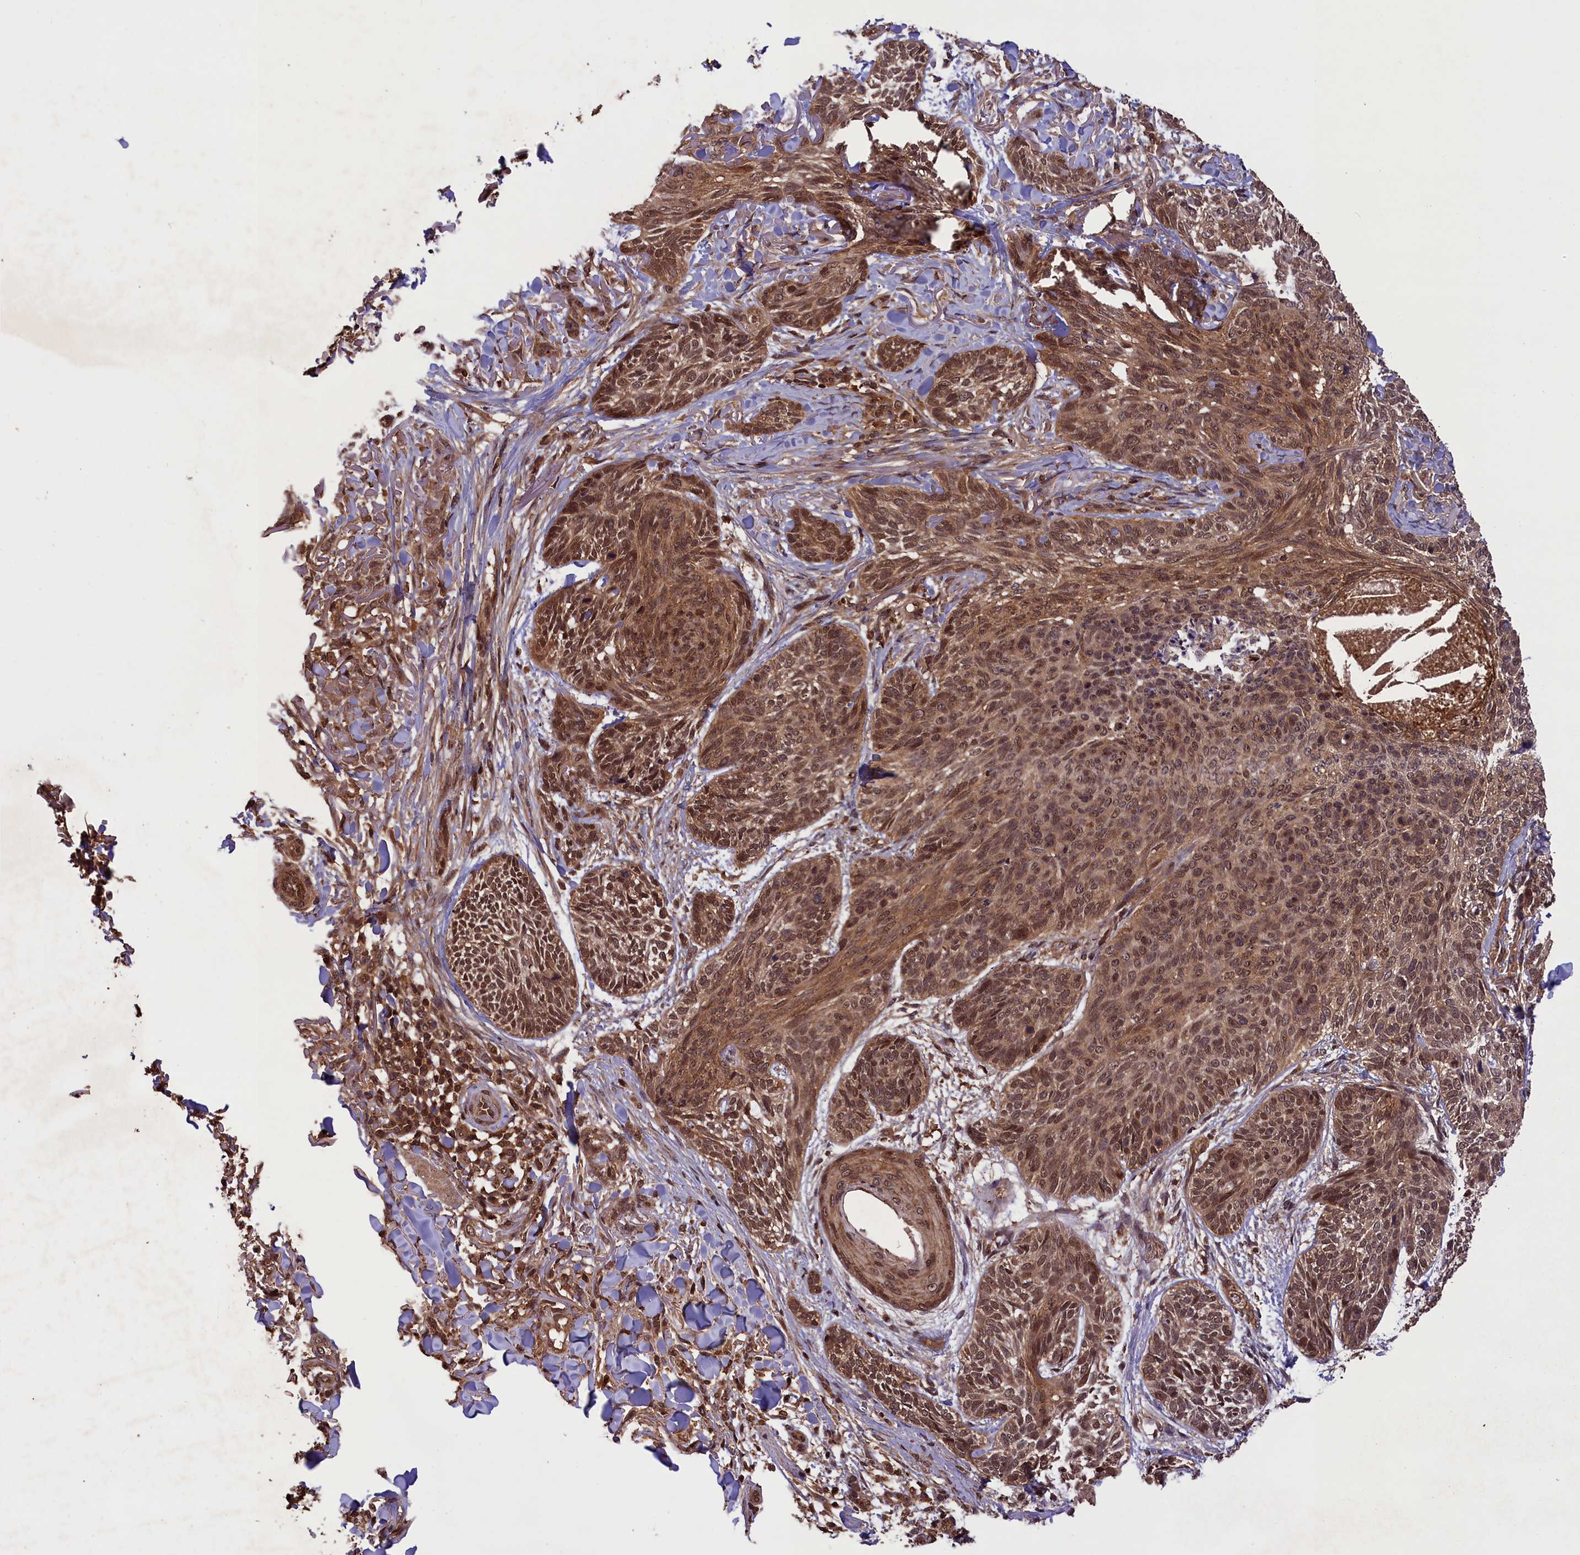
{"staining": {"intensity": "moderate", "quantity": ">75%", "location": "cytoplasmic/membranous,nuclear"}, "tissue": "skin cancer", "cell_type": "Tumor cells", "image_type": "cancer", "snomed": [{"axis": "morphology", "description": "Normal tissue, NOS"}, {"axis": "morphology", "description": "Basal cell carcinoma"}, {"axis": "topography", "description": "Skin"}], "caption": "Skin basal cell carcinoma stained for a protein (brown) exhibits moderate cytoplasmic/membranous and nuclear positive expression in about >75% of tumor cells.", "gene": "IST1", "patient": {"sex": "male", "age": 66}}